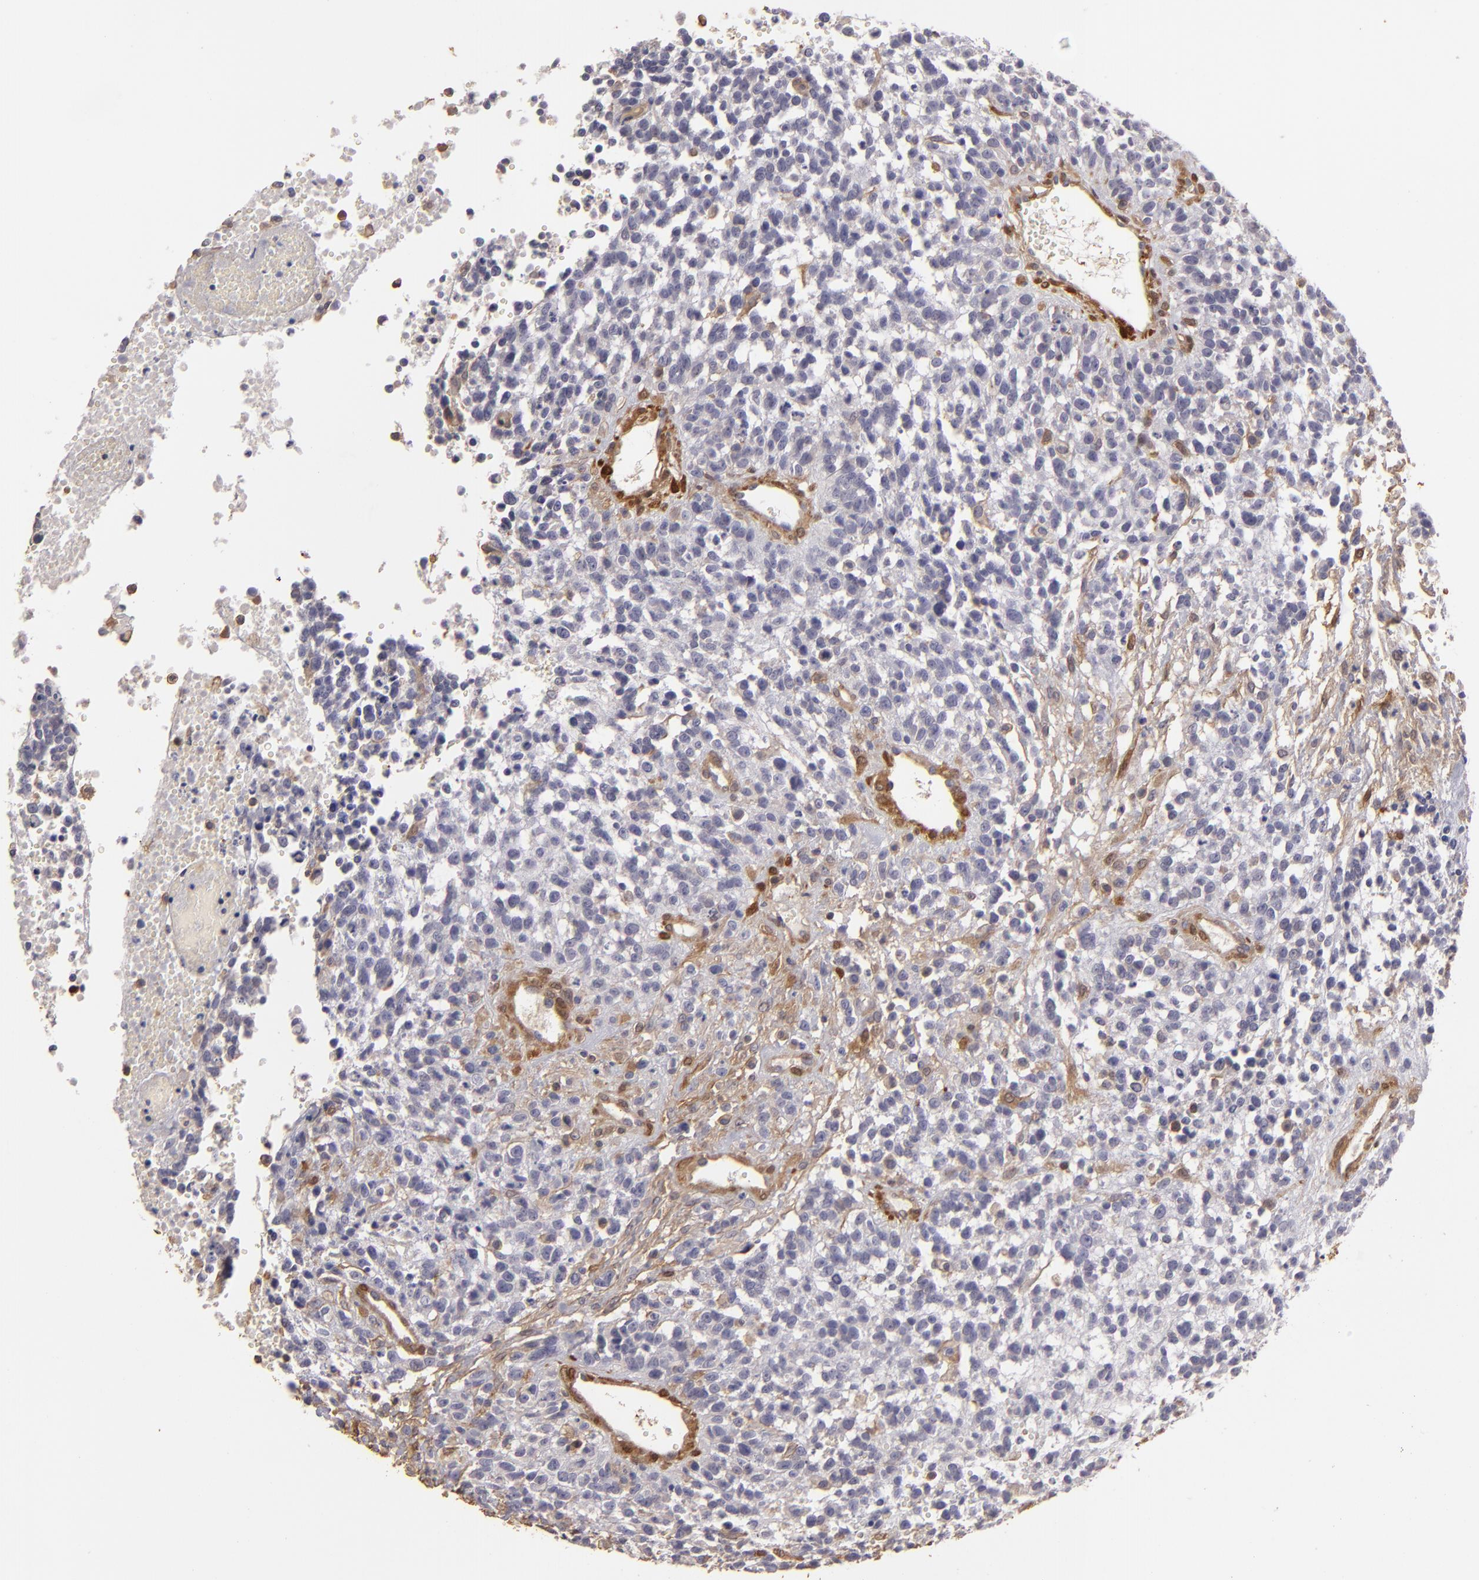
{"staining": {"intensity": "negative", "quantity": "none", "location": "none"}, "tissue": "glioma", "cell_type": "Tumor cells", "image_type": "cancer", "snomed": [{"axis": "morphology", "description": "Glioma, malignant, High grade"}, {"axis": "topography", "description": "Brain"}], "caption": "Immunohistochemistry micrograph of neoplastic tissue: human malignant high-grade glioma stained with DAB displays no significant protein staining in tumor cells.", "gene": "HSPB6", "patient": {"sex": "male", "age": 66}}